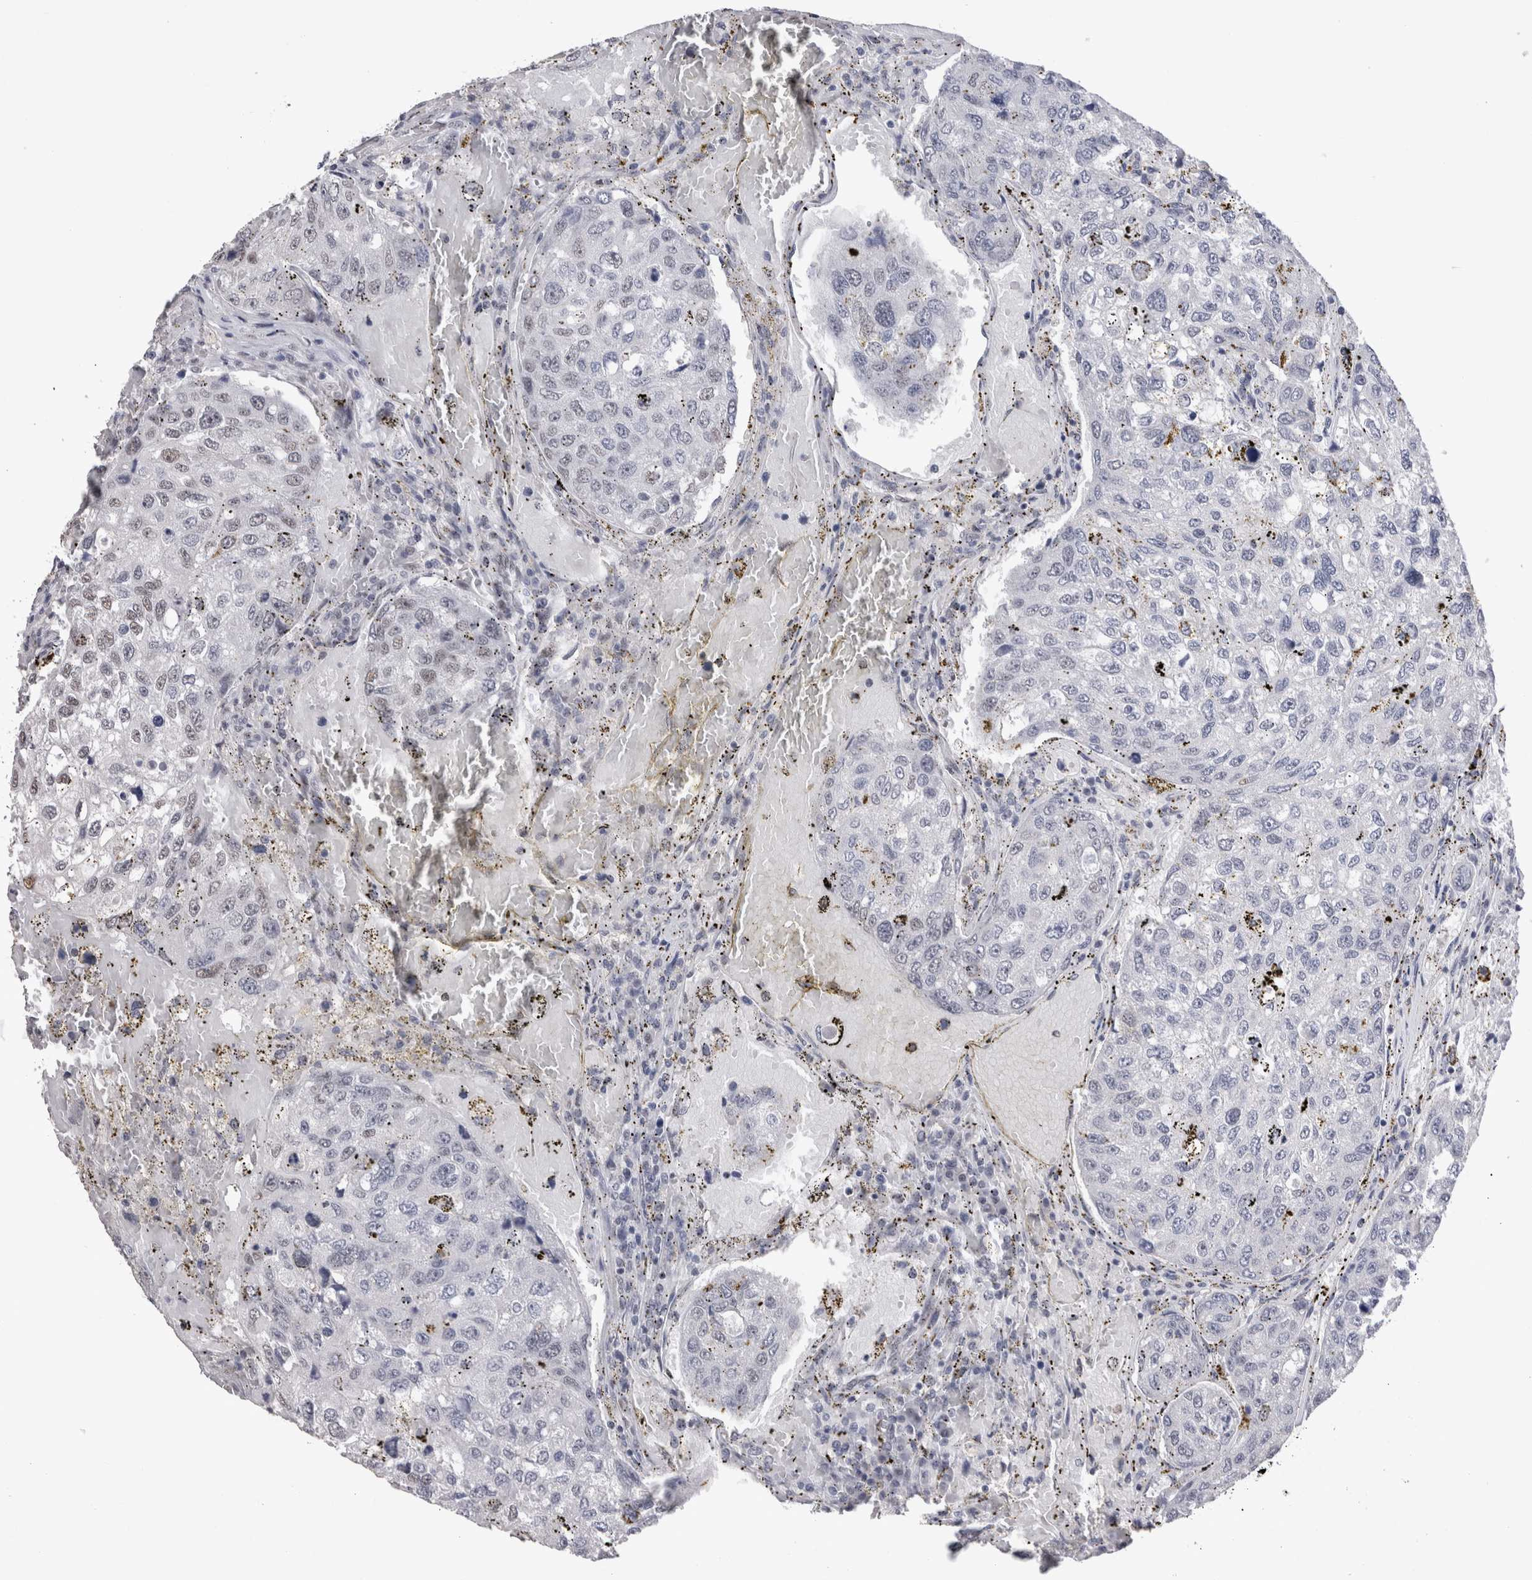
{"staining": {"intensity": "negative", "quantity": "none", "location": "none"}, "tissue": "urothelial cancer", "cell_type": "Tumor cells", "image_type": "cancer", "snomed": [{"axis": "morphology", "description": "Urothelial carcinoma, High grade"}, {"axis": "topography", "description": "Lymph node"}, {"axis": "topography", "description": "Urinary bladder"}], "caption": "An IHC photomicrograph of high-grade urothelial carcinoma is shown. There is no staining in tumor cells of high-grade urothelial carcinoma.", "gene": "RBM6", "patient": {"sex": "male", "age": 51}}